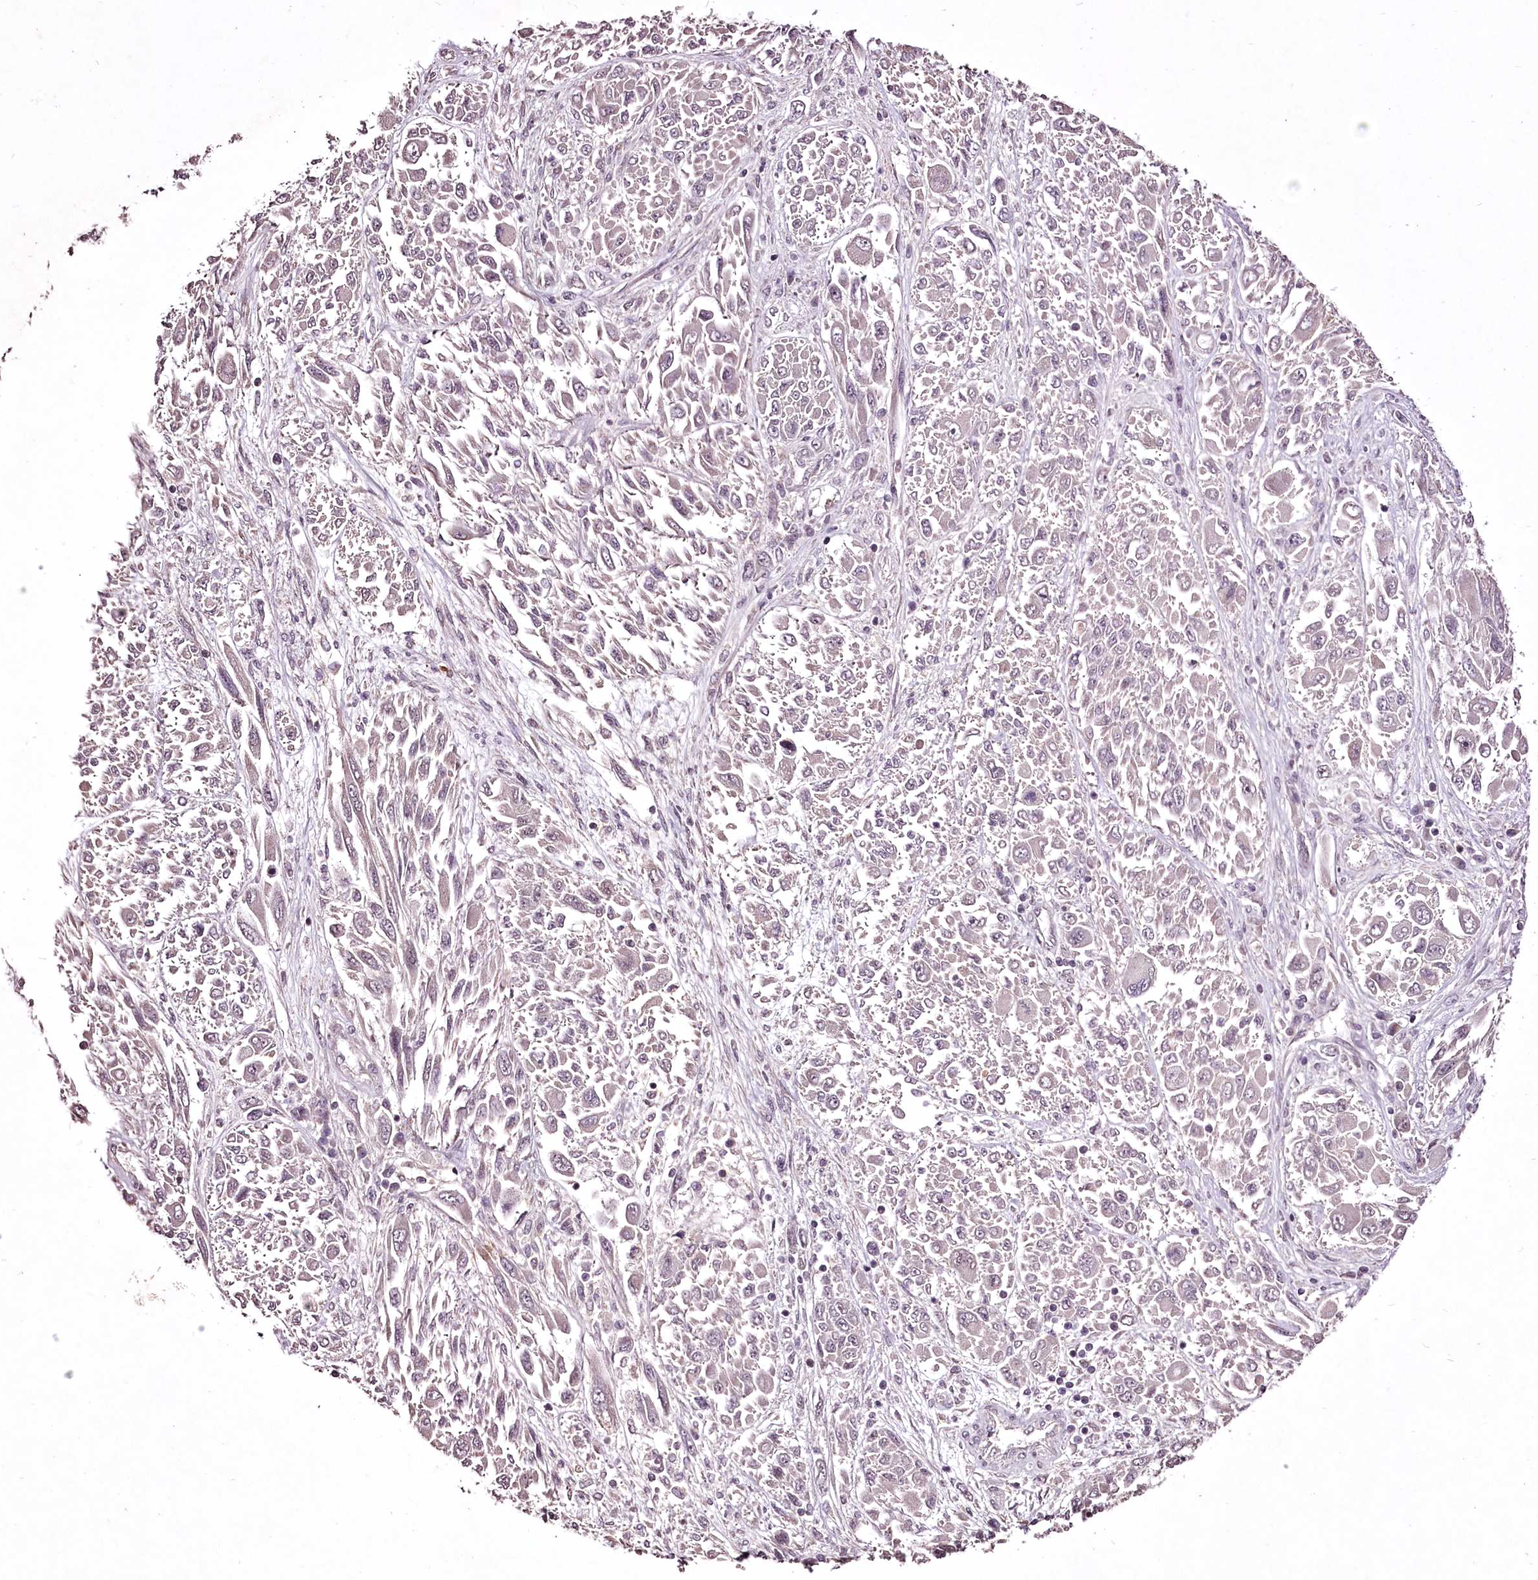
{"staining": {"intensity": "negative", "quantity": "none", "location": "none"}, "tissue": "melanoma", "cell_type": "Tumor cells", "image_type": "cancer", "snomed": [{"axis": "morphology", "description": "Malignant melanoma, NOS"}, {"axis": "topography", "description": "Skin"}], "caption": "High magnification brightfield microscopy of malignant melanoma stained with DAB (brown) and counterstained with hematoxylin (blue): tumor cells show no significant expression.", "gene": "ADRA1D", "patient": {"sex": "female", "age": 91}}